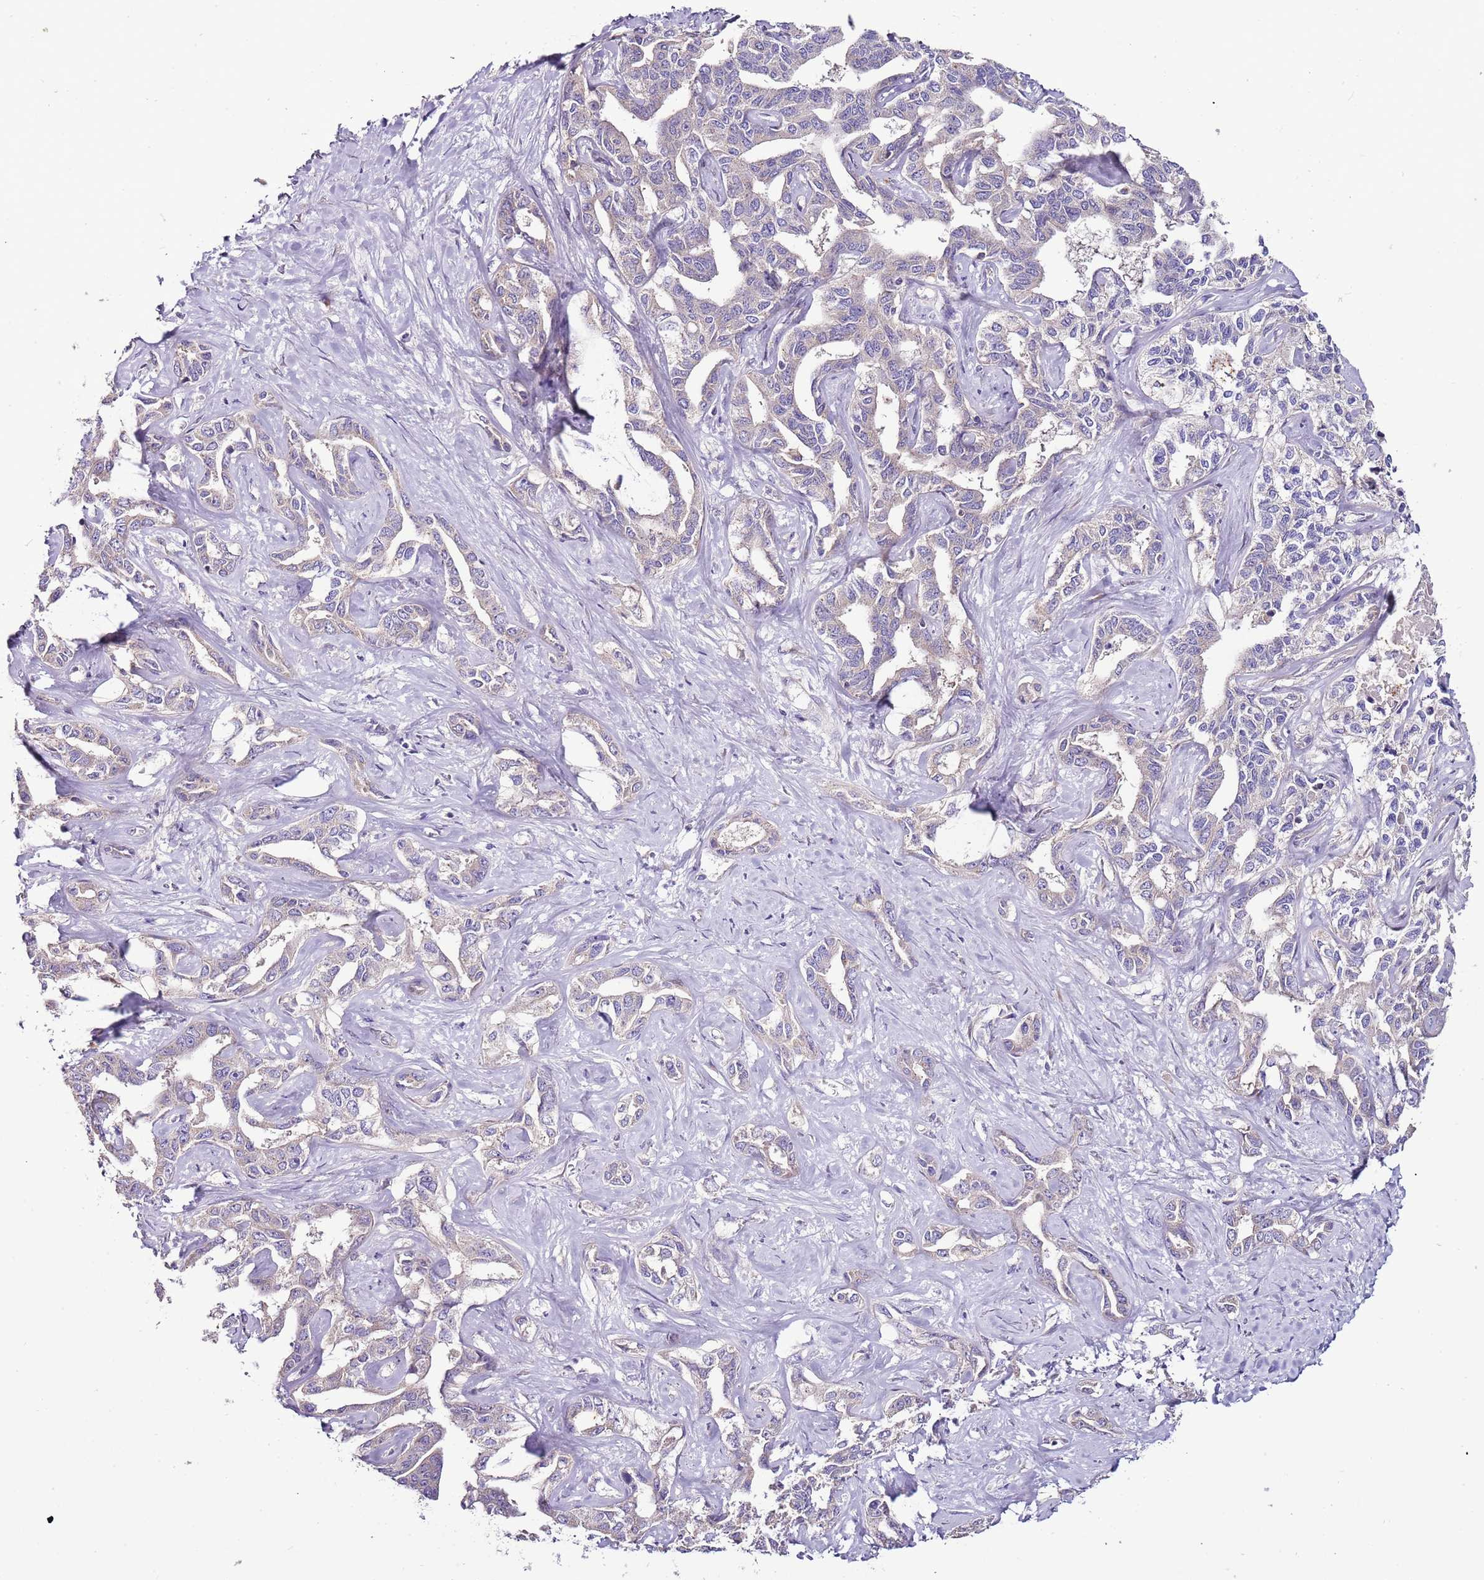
{"staining": {"intensity": "weak", "quantity": "<25%", "location": "cytoplasmic/membranous"}, "tissue": "liver cancer", "cell_type": "Tumor cells", "image_type": "cancer", "snomed": [{"axis": "morphology", "description": "Cholangiocarcinoma"}, {"axis": "topography", "description": "Liver"}], "caption": "This micrograph is of liver cholangiocarcinoma stained with immunohistochemistry (IHC) to label a protein in brown with the nuclei are counter-stained blue. There is no staining in tumor cells.", "gene": "FAM20A", "patient": {"sex": "male", "age": 59}}